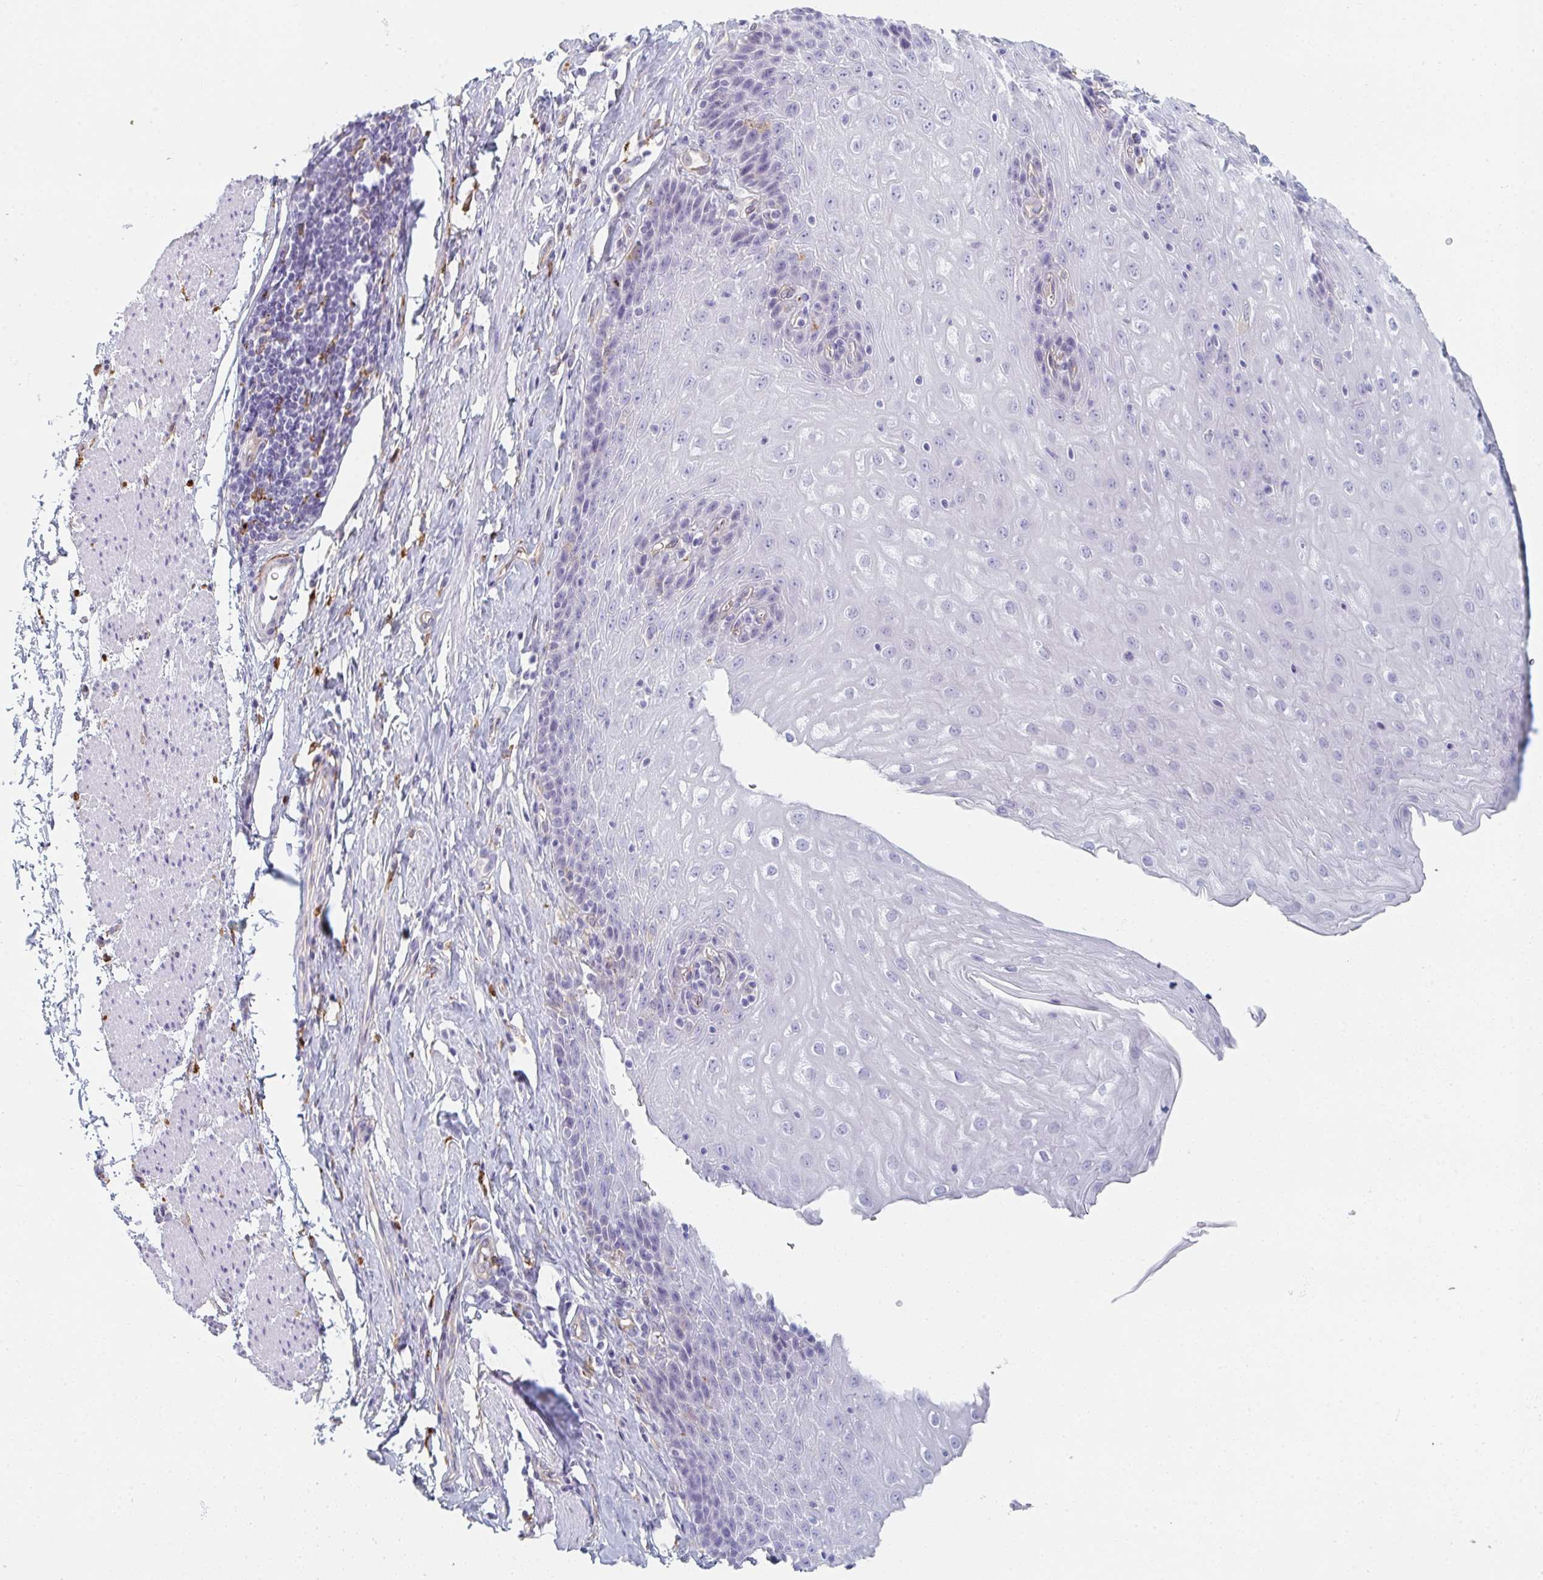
{"staining": {"intensity": "negative", "quantity": "none", "location": "none"}, "tissue": "esophagus", "cell_type": "Squamous epithelial cells", "image_type": "normal", "snomed": [{"axis": "morphology", "description": "Normal tissue, NOS"}, {"axis": "topography", "description": "Esophagus"}], "caption": "Immunohistochemistry (IHC) of normal esophagus displays no staining in squamous epithelial cells. (Brightfield microscopy of DAB (3,3'-diaminobenzidine) immunohistochemistry (IHC) at high magnification).", "gene": "DAB2", "patient": {"sex": "female", "age": 61}}